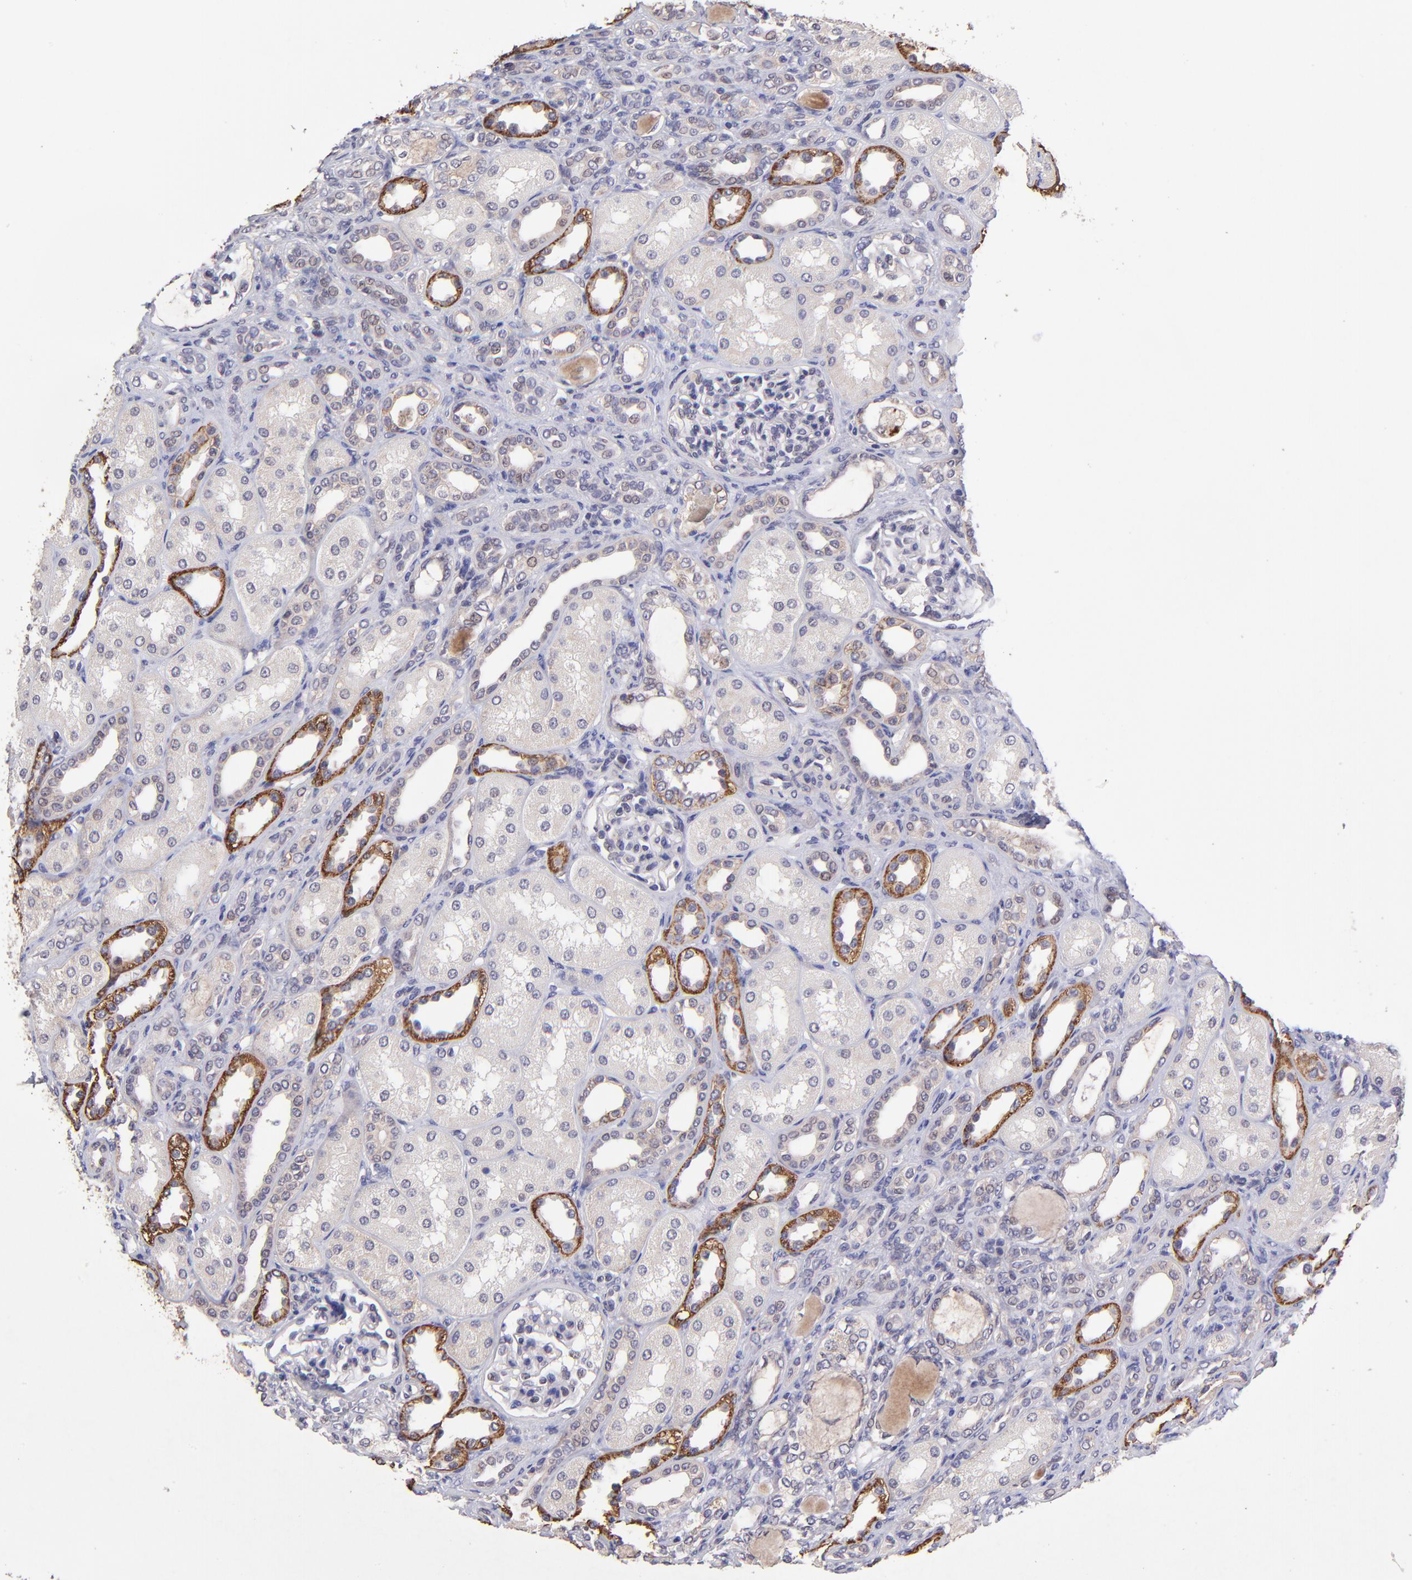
{"staining": {"intensity": "negative", "quantity": "none", "location": "none"}, "tissue": "kidney", "cell_type": "Cells in glomeruli", "image_type": "normal", "snomed": [{"axis": "morphology", "description": "Normal tissue, NOS"}, {"axis": "topography", "description": "Kidney"}], "caption": "High power microscopy photomicrograph of an immunohistochemistry photomicrograph of unremarkable kidney, revealing no significant expression in cells in glomeruli.", "gene": "NSF", "patient": {"sex": "male", "age": 7}}